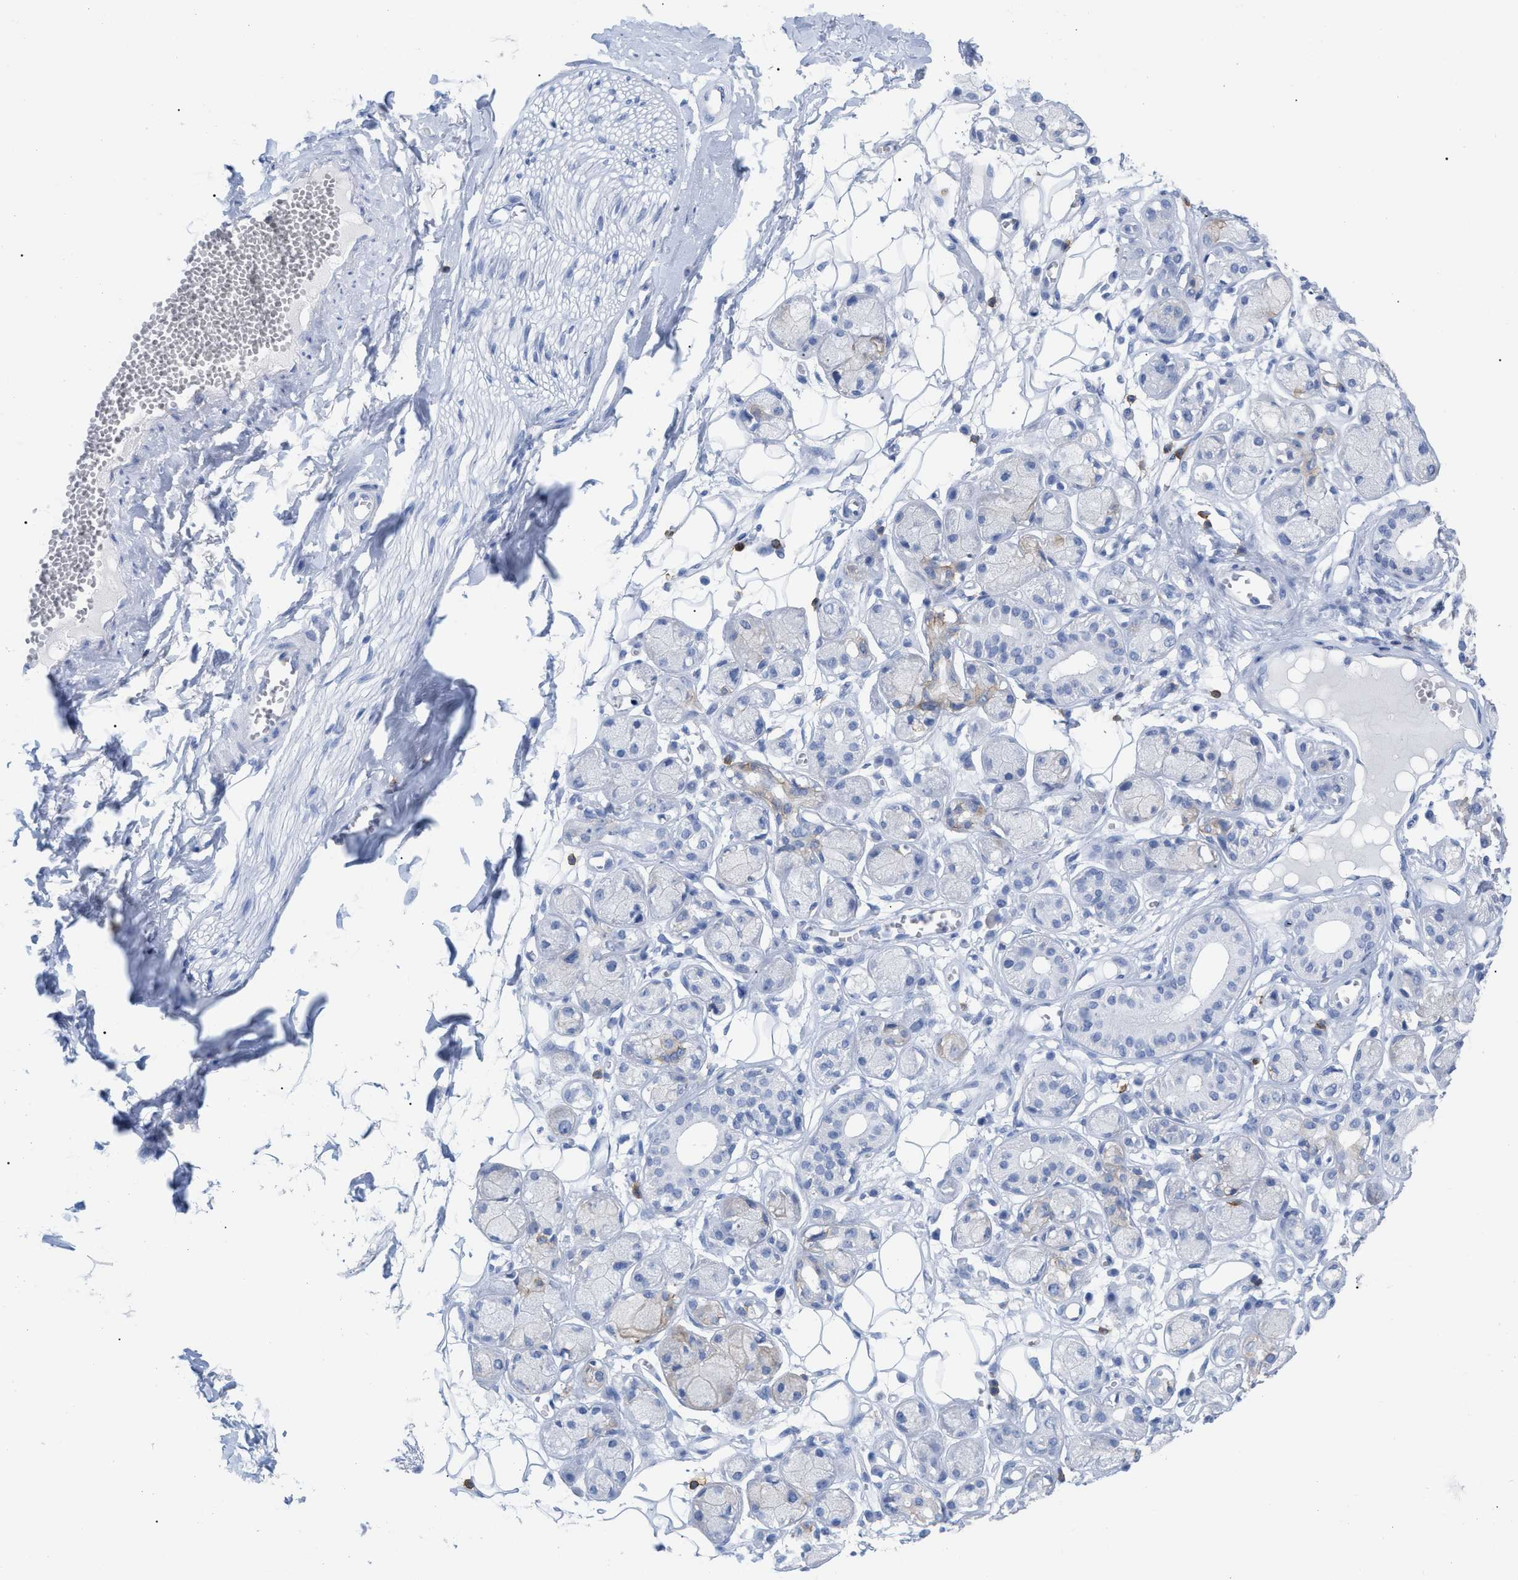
{"staining": {"intensity": "negative", "quantity": "none", "location": "none"}, "tissue": "adipose tissue", "cell_type": "Adipocytes", "image_type": "normal", "snomed": [{"axis": "morphology", "description": "Normal tissue, NOS"}, {"axis": "morphology", "description": "Inflammation, NOS"}, {"axis": "topography", "description": "Salivary gland"}, {"axis": "topography", "description": "Peripheral nerve tissue"}], "caption": "Histopathology image shows no protein expression in adipocytes of unremarkable adipose tissue.", "gene": "CD5", "patient": {"sex": "female", "age": 75}}